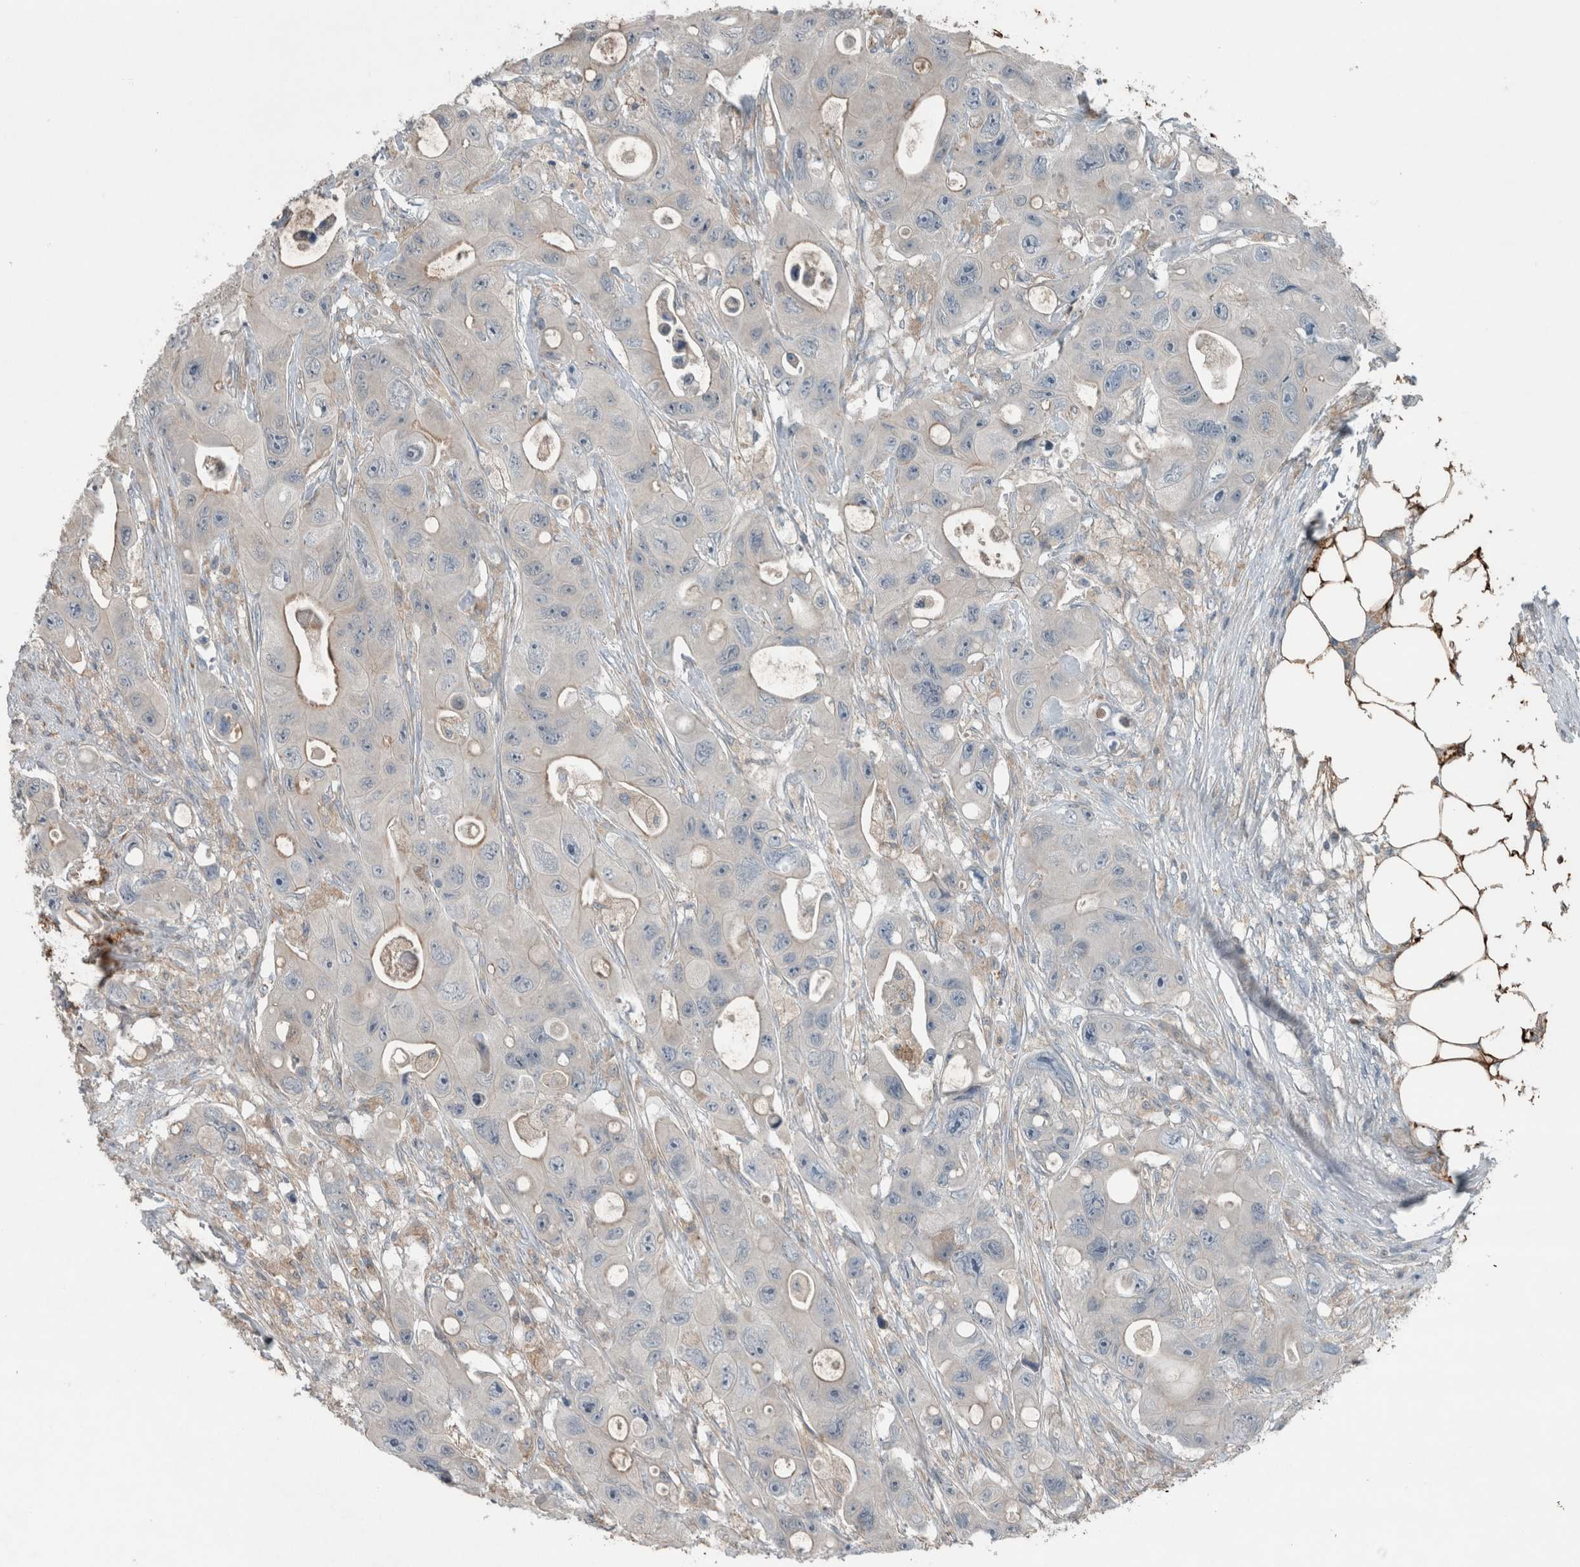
{"staining": {"intensity": "negative", "quantity": "none", "location": "none"}, "tissue": "colorectal cancer", "cell_type": "Tumor cells", "image_type": "cancer", "snomed": [{"axis": "morphology", "description": "Adenocarcinoma, NOS"}, {"axis": "topography", "description": "Colon"}], "caption": "This is an immunohistochemistry (IHC) micrograph of adenocarcinoma (colorectal). There is no expression in tumor cells.", "gene": "JADE2", "patient": {"sex": "female", "age": 46}}